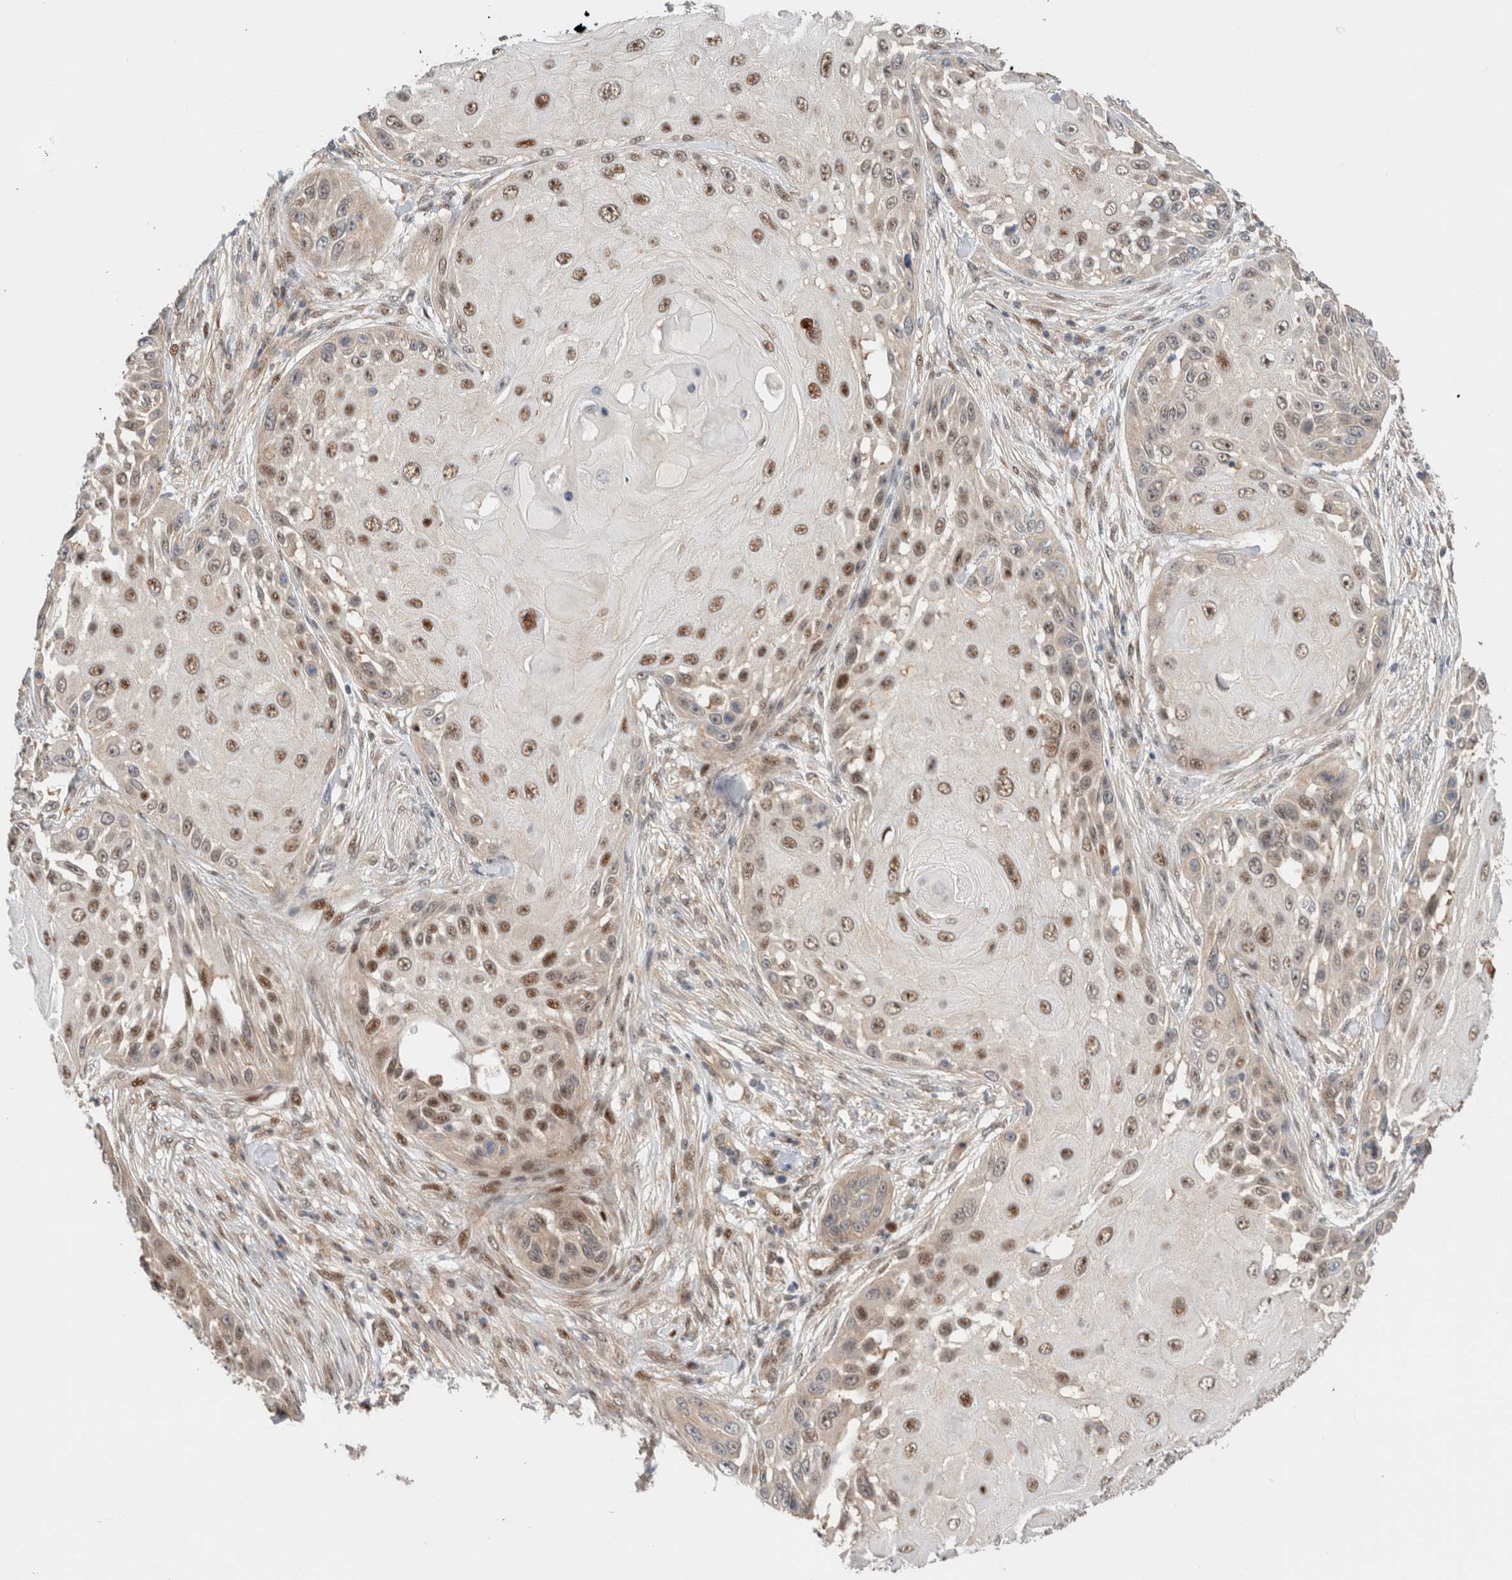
{"staining": {"intensity": "moderate", "quantity": ">75%", "location": "nuclear"}, "tissue": "skin cancer", "cell_type": "Tumor cells", "image_type": "cancer", "snomed": [{"axis": "morphology", "description": "Squamous cell carcinoma, NOS"}, {"axis": "topography", "description": "Skin"}], "caption": "Protein staining of skin cancer (squamous cell carcinoma) tissue reveals moderate nuclear expression in about >75% of tumor cells.", "gene": "ID3", "patient": {"sex": "female", "age": 44}}